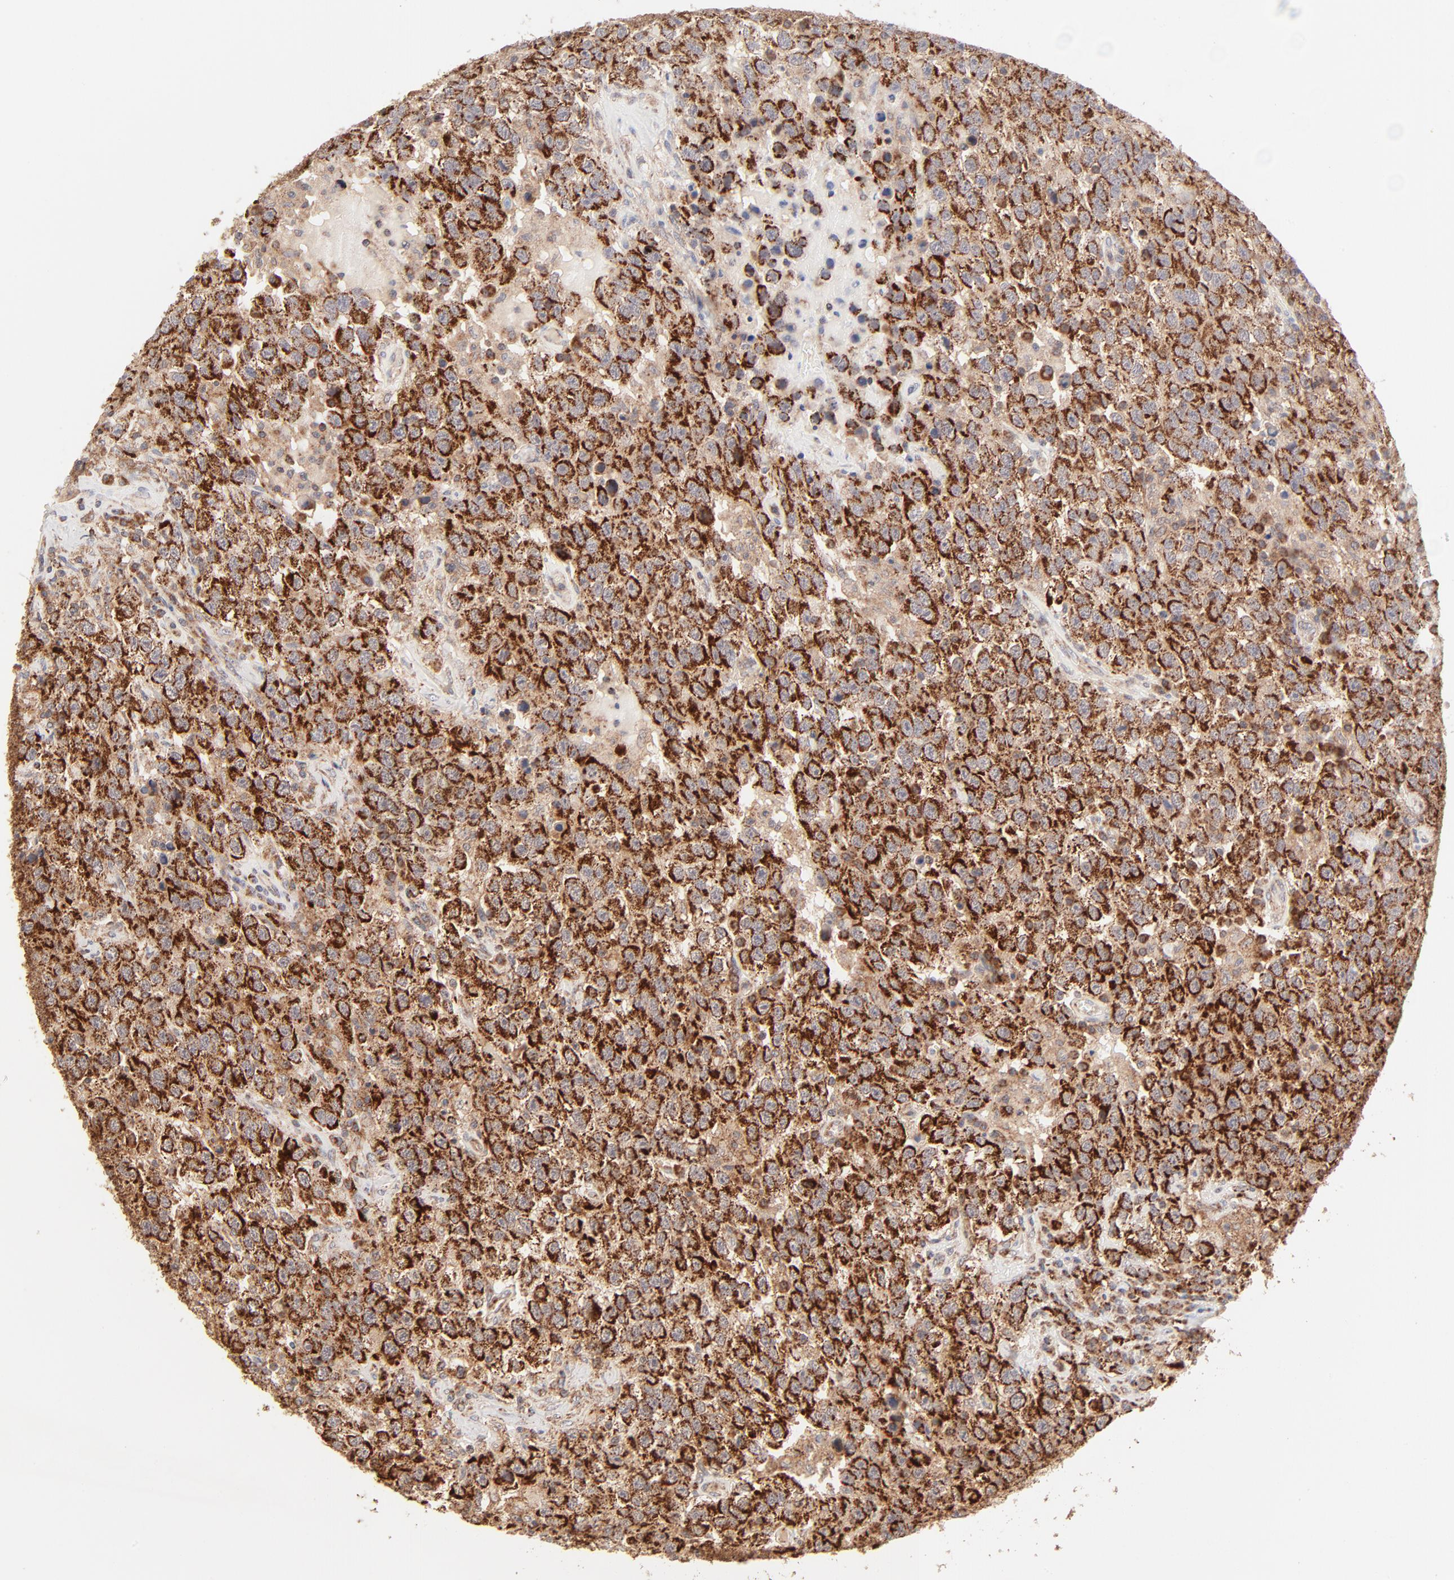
{"staining": {"intensity": "strong", "quantity": ">75%", "location": "cytoplasmic/membranous"}, "tissue": "testis cancer", "cell_type": "Tumor cells", "image_type": "cancer", "snomed": [{"axis": "morphology", "description": "Seminoma, NOS"}, {"axis": "topography", "description": "Testis"}], "caption": "The immunohistochemical stain labels strong cytoplasmic/membranous positivity in tumor cells of testis seminoma tissue.", "gene": "CSPG4", "patient": {"sex": "male", "age": 41}}